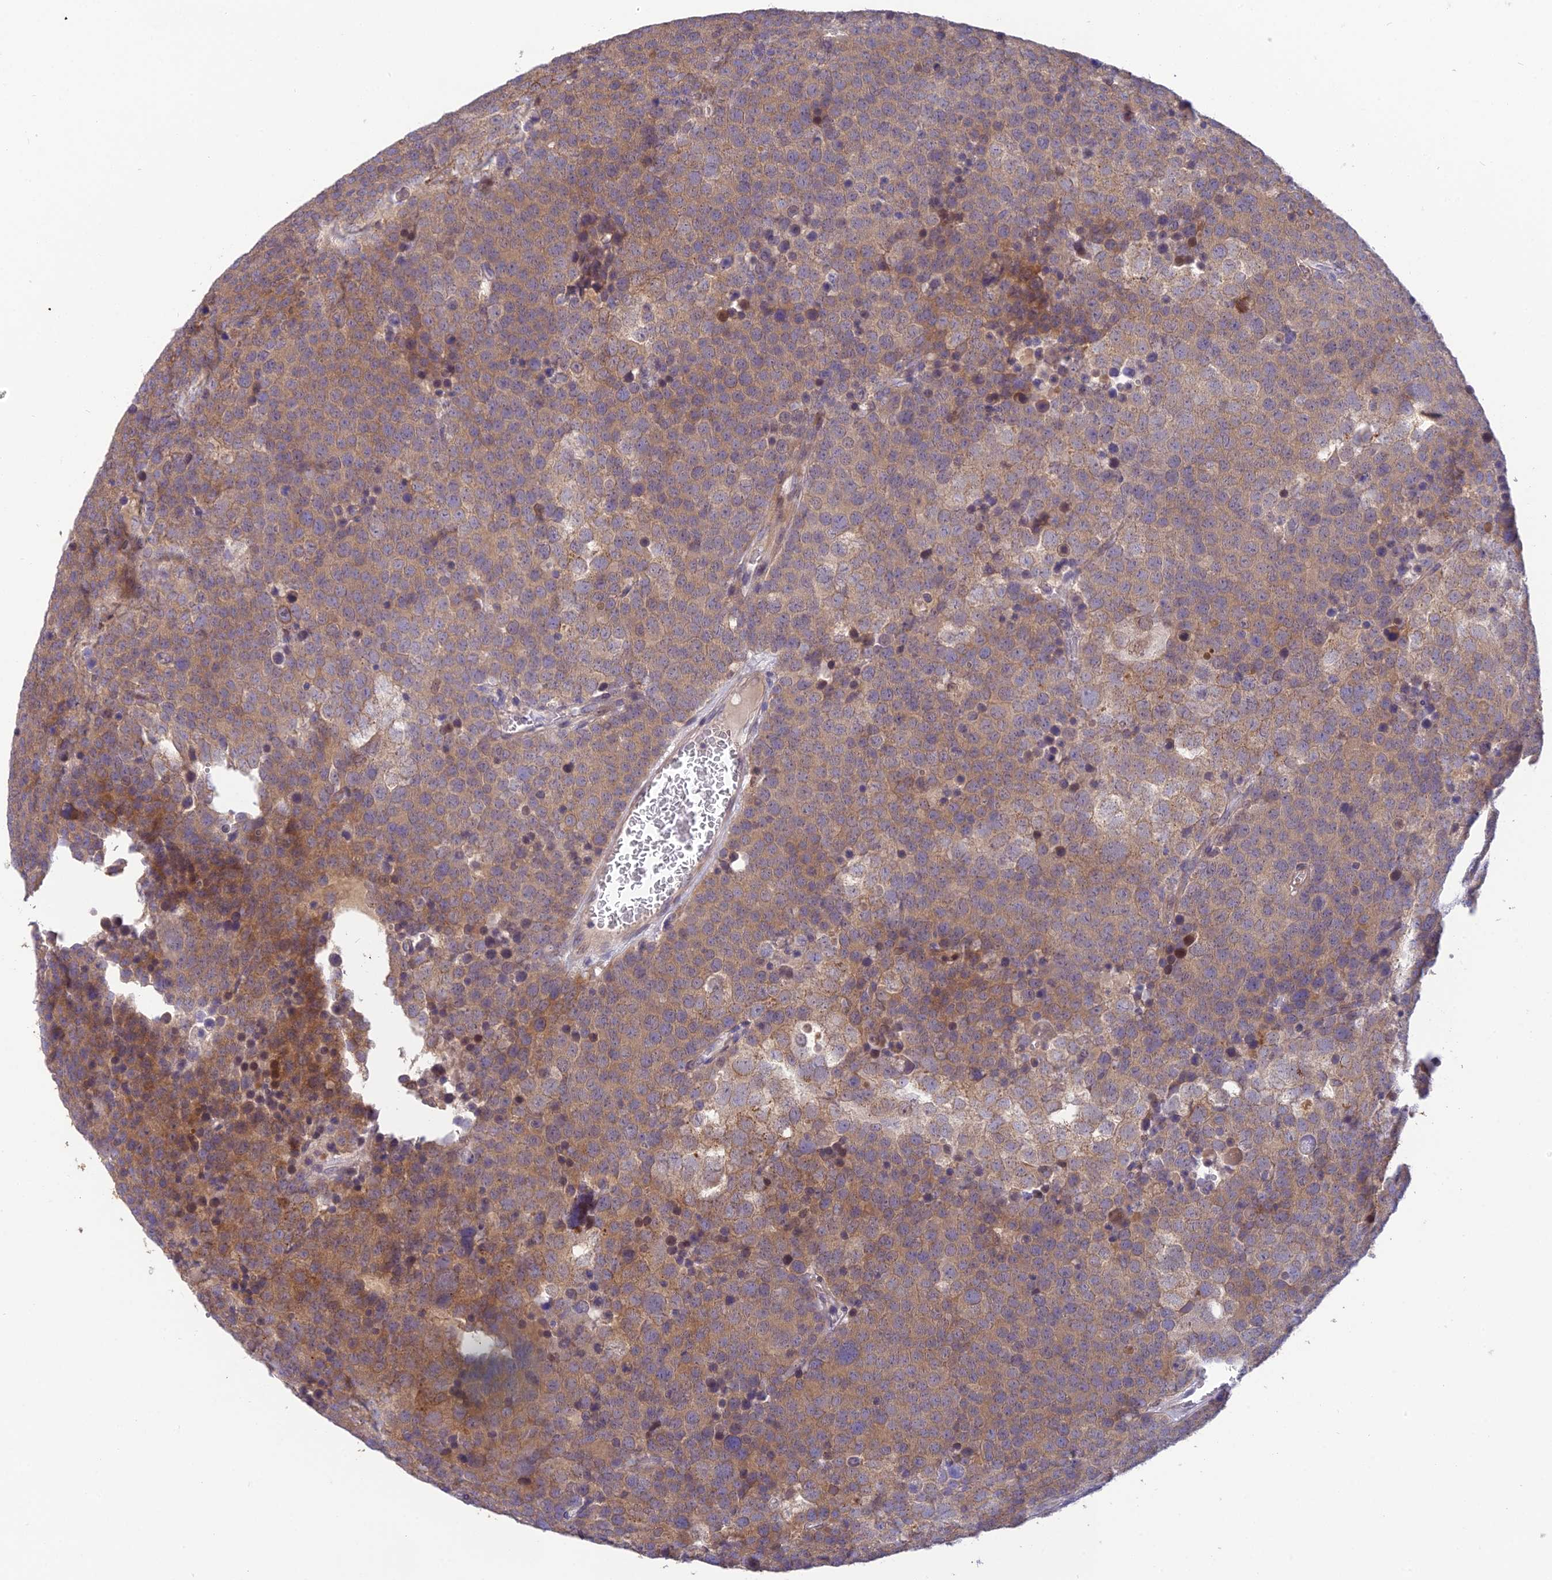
{"staining": {"intensity": "weak", "quantity": ">75%", "location": "cytoplasmic/membranous"}, "tissue": "testis cancer", "cell_type": "Tumor cells", "image_type": "cancer", "snomed": [{"axis": "morphology", "description": "Seminoma, NOS"}, {"axis": "topography", "description": "Testis"}], "caption": "Weak cytoplasmic/membranous staining is present in about >75% of tumor cells in testis cancer (seminoma).", "gene": "BMT2", "patient": {"sex": "male", "age": 71}}